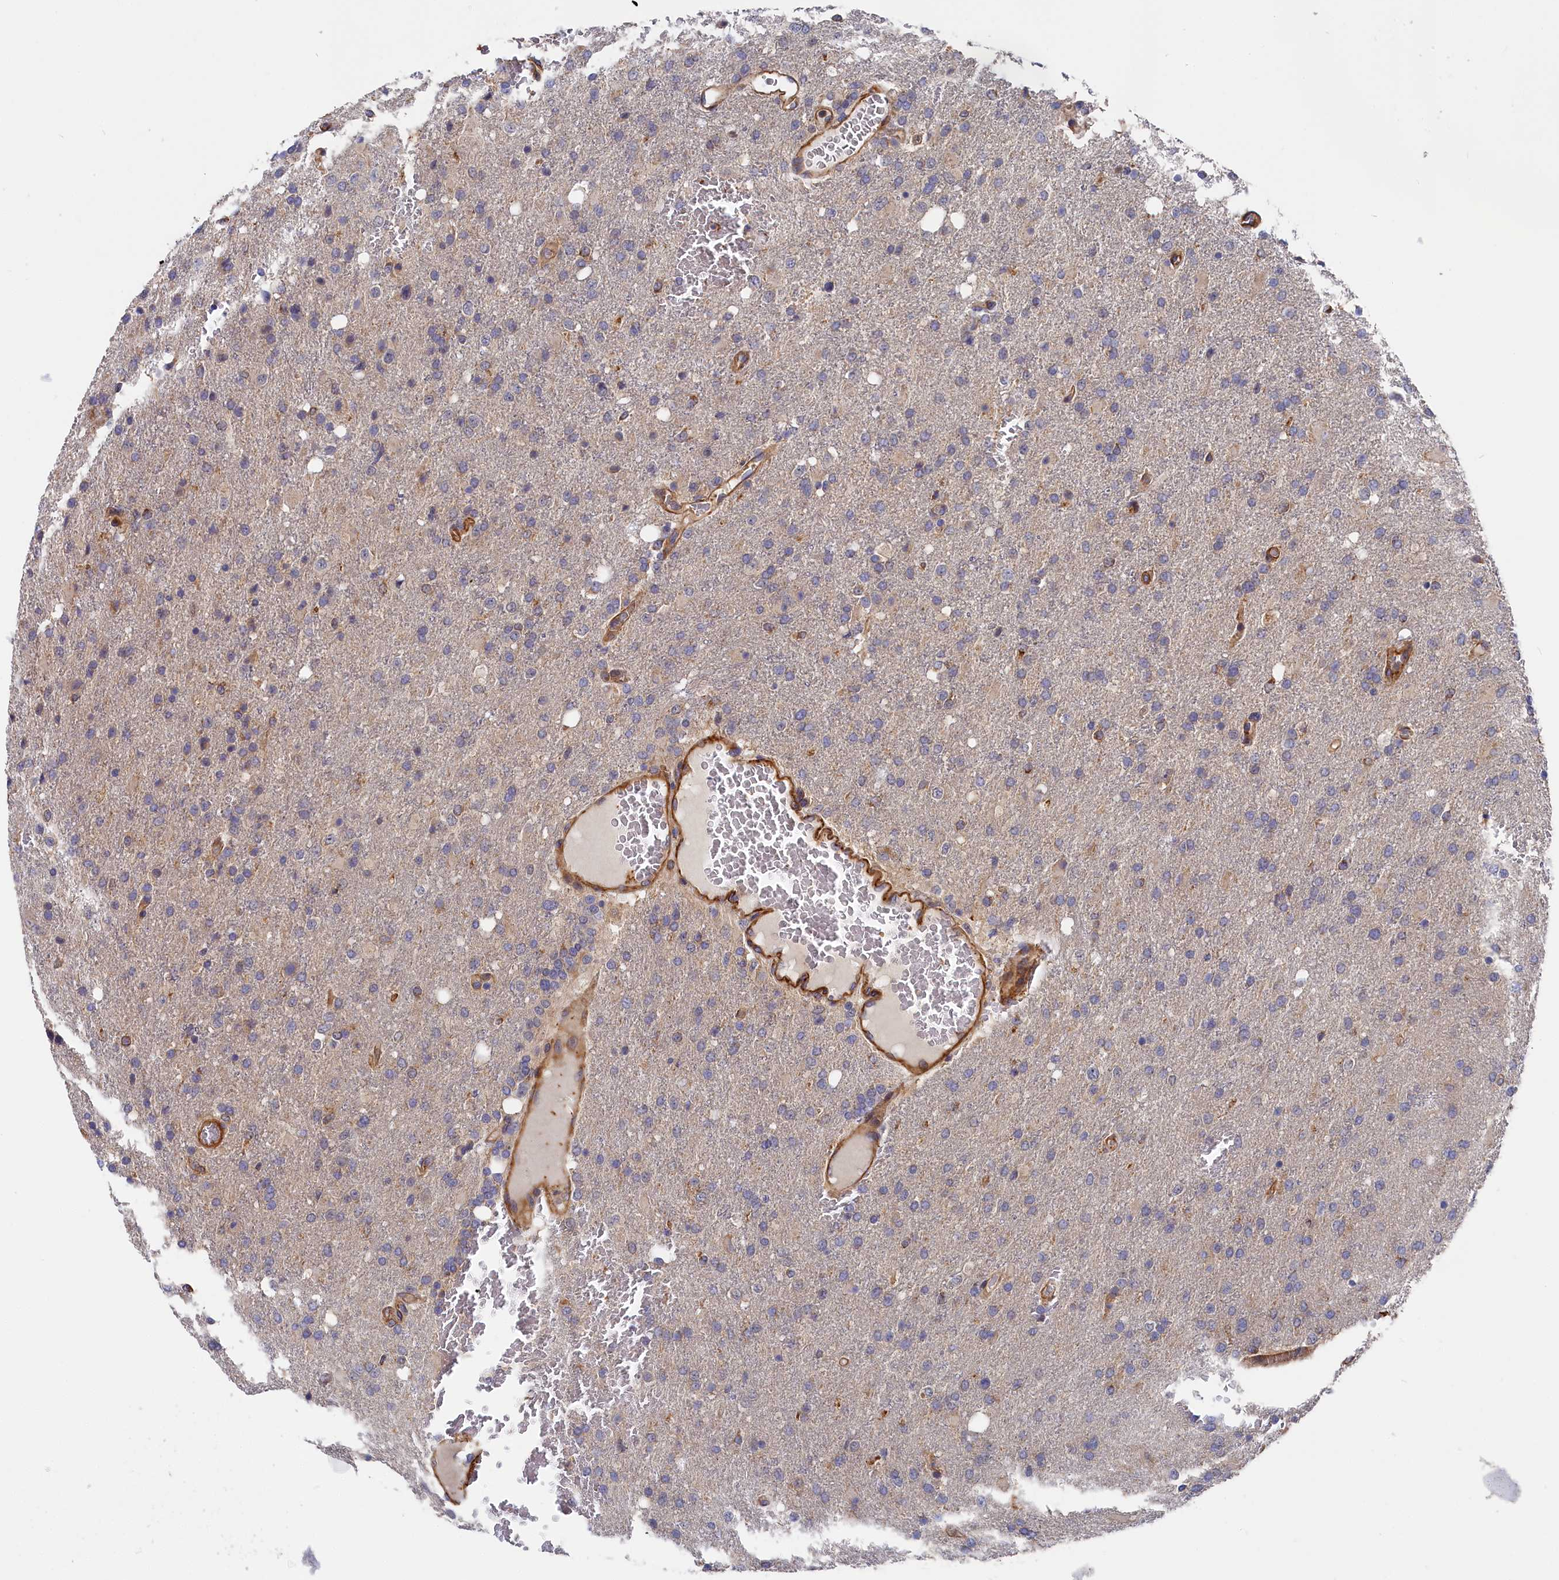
{"staining": {"intensity": "weak", "quantity": "<25%", "location": "cytoplasmic/membranous"}, "tissue": "glioma", "cell_type": "Tumor cells", "image_type": "cancer", "snomed": [{"axis": "morphology", "description": "Glioma, malignant, High grade"}, {"axis": "topography", "description": "Brain"}], "caption": "Tumor cells show no significant protein expression in glioma.", "gene": "LDHD", "patient": {"sex": "female", "age": 74}}